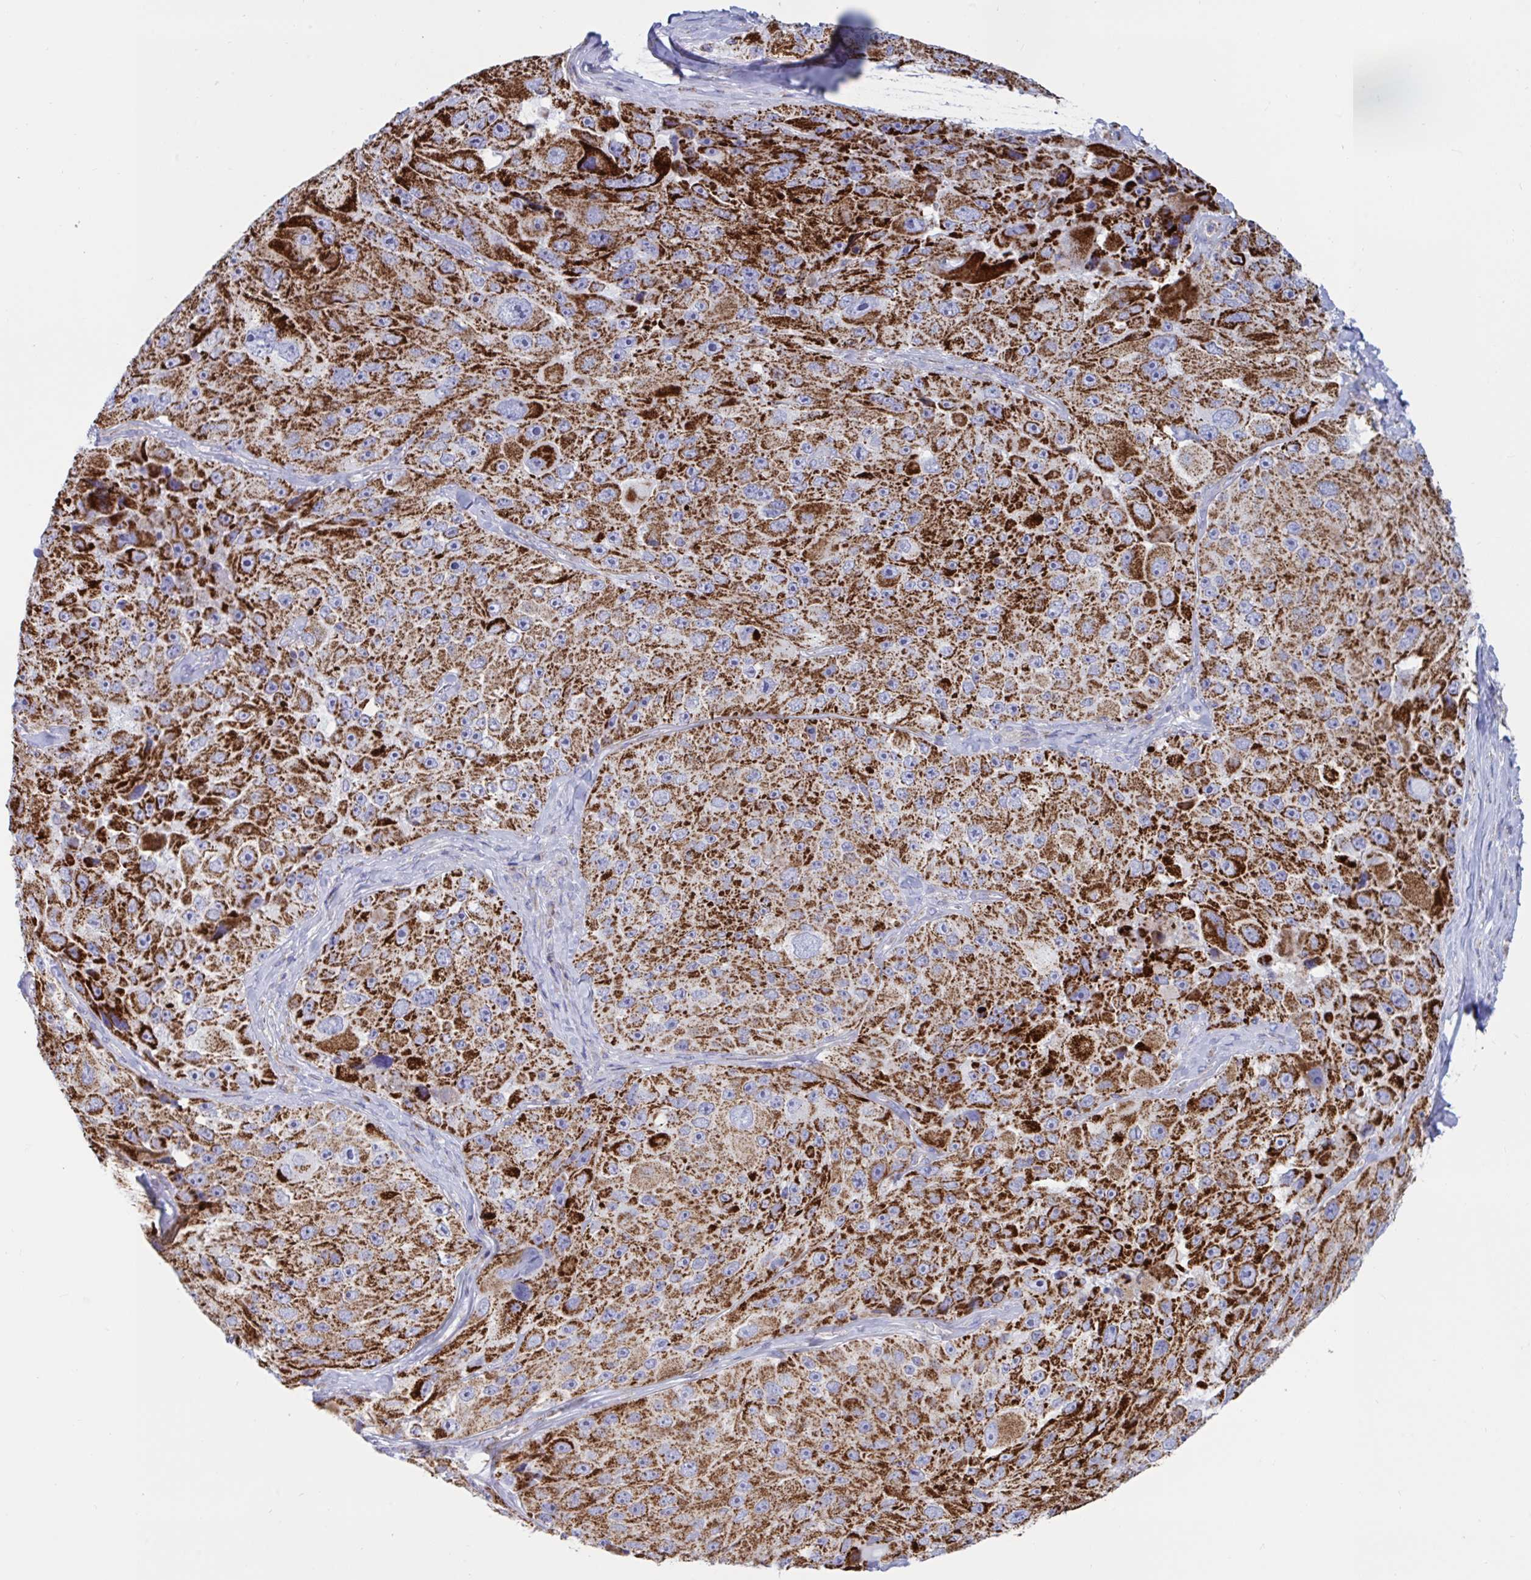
{"staining": {"intensity": "strong", "quantity": ">75%", "location": "cytoplasmic/membranous"}, "tissue": "melanoma", "cell_type": "Tumor cells", "image_type": "cancer", "snomed": [{"axis": "morphology", "description": "Malignant melanoma, Metastatic site"}, {"axis": "topography", "description": "Lymph node"}], "caption": "Malignant melanoma (metastatic site) tissue demonstrates strong cytoplasmic/membranous staining in about >75% of tumor cells, visualized by immunohistochemistry.", "gene": "HSPE1", "patient": {"sex": "male", "age": 62}}